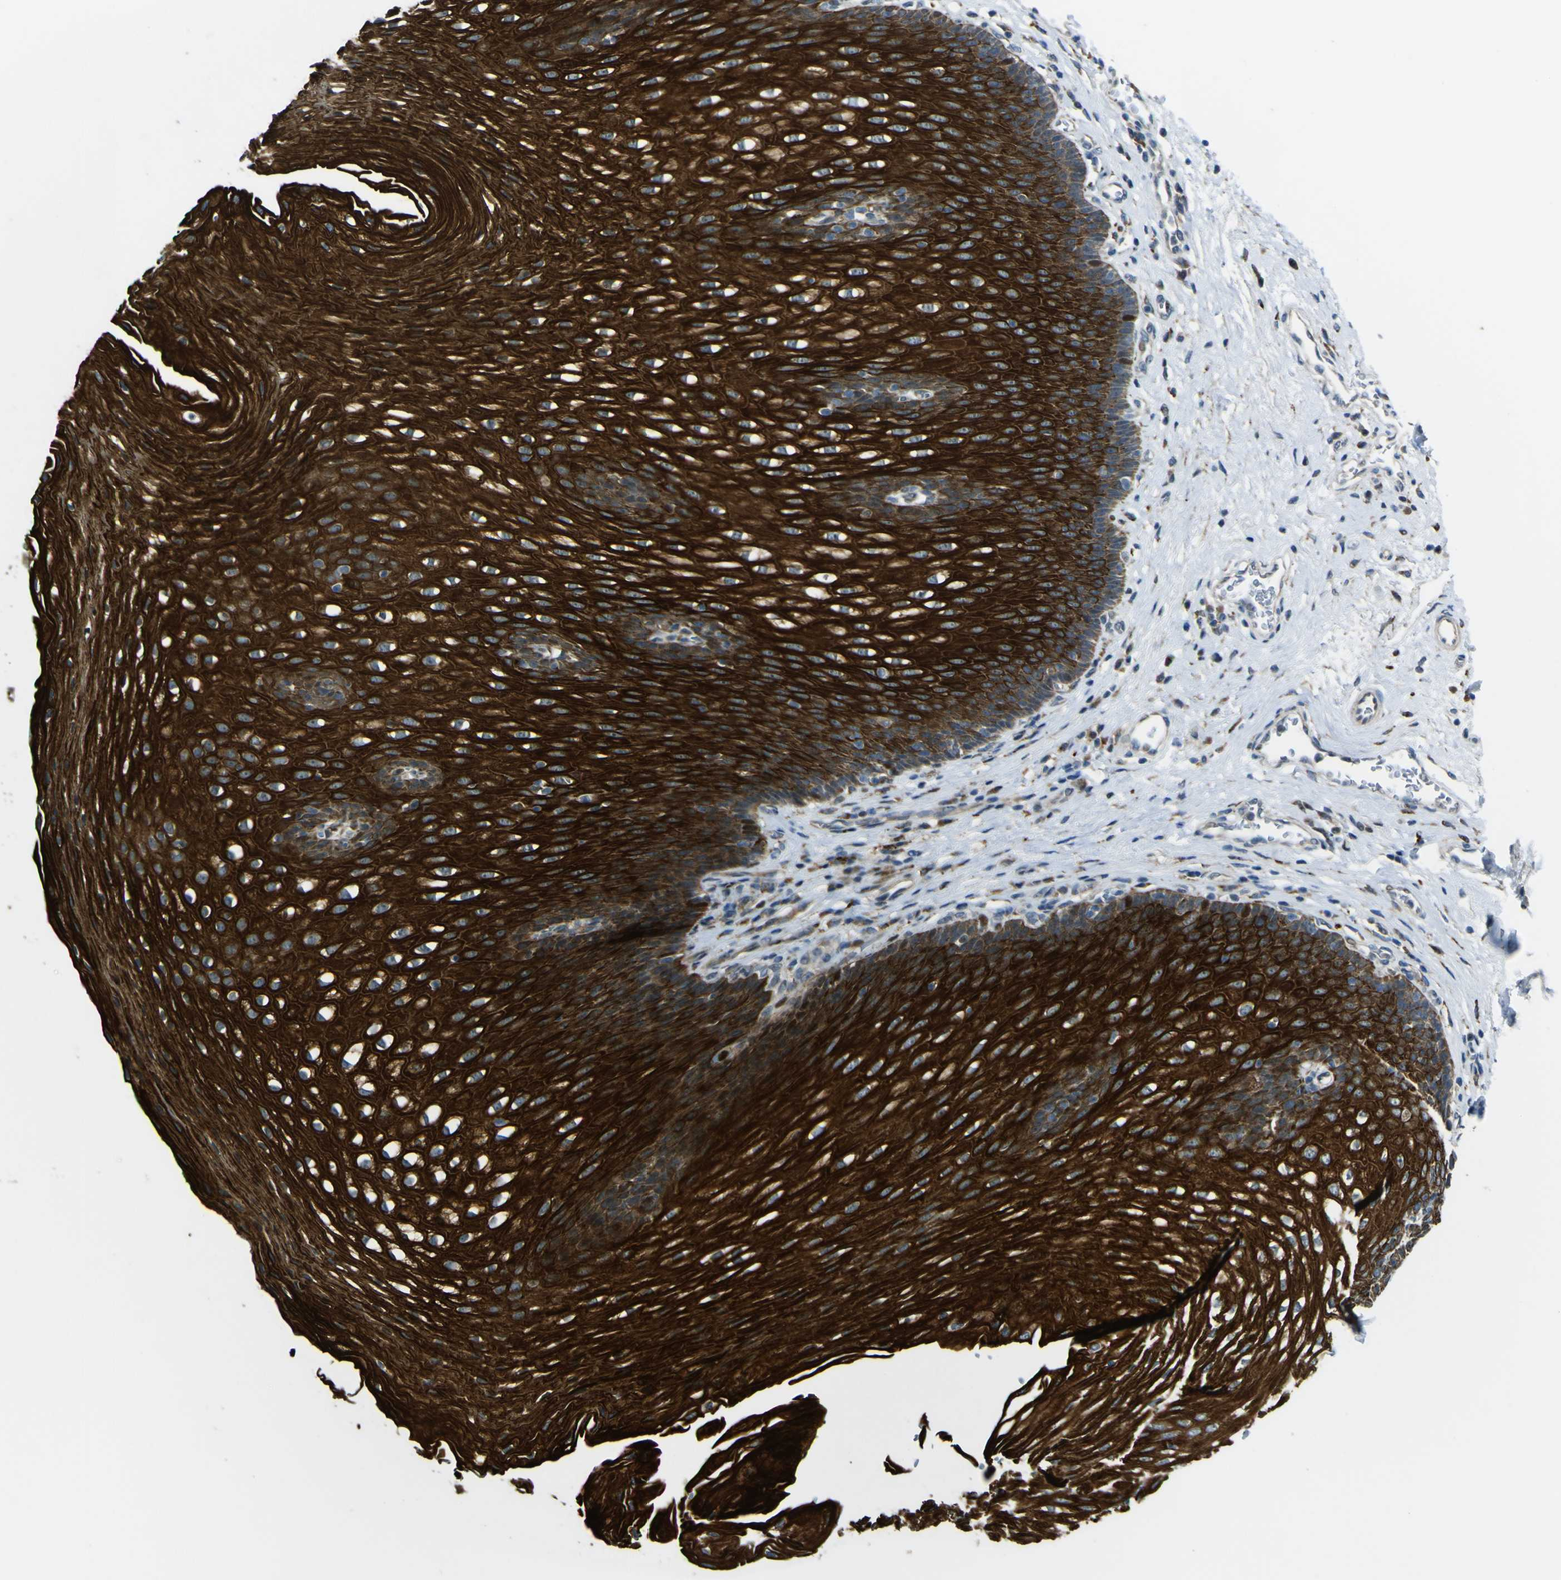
{"staining": {"intensity": "strong", "quantity": ">75%", "location": "cytoplasmic/membranous"}, "tissue": "esophagus", "cell_type": "Squamous epithelial cells", "image_type": "normal", "snomed": [{"axis": "morphology", "description": "Normal tissue, NOS"}, {"axis": "topography", "description": "Esophagus"}], "caption": "The immunohistochemical stain shows strong cytoplasmic/membranous expression in squamous epithelial cells of unremarkable esophagus.", "gene": "LBHD1", "patient": {"sex": "male", "age": 48}}